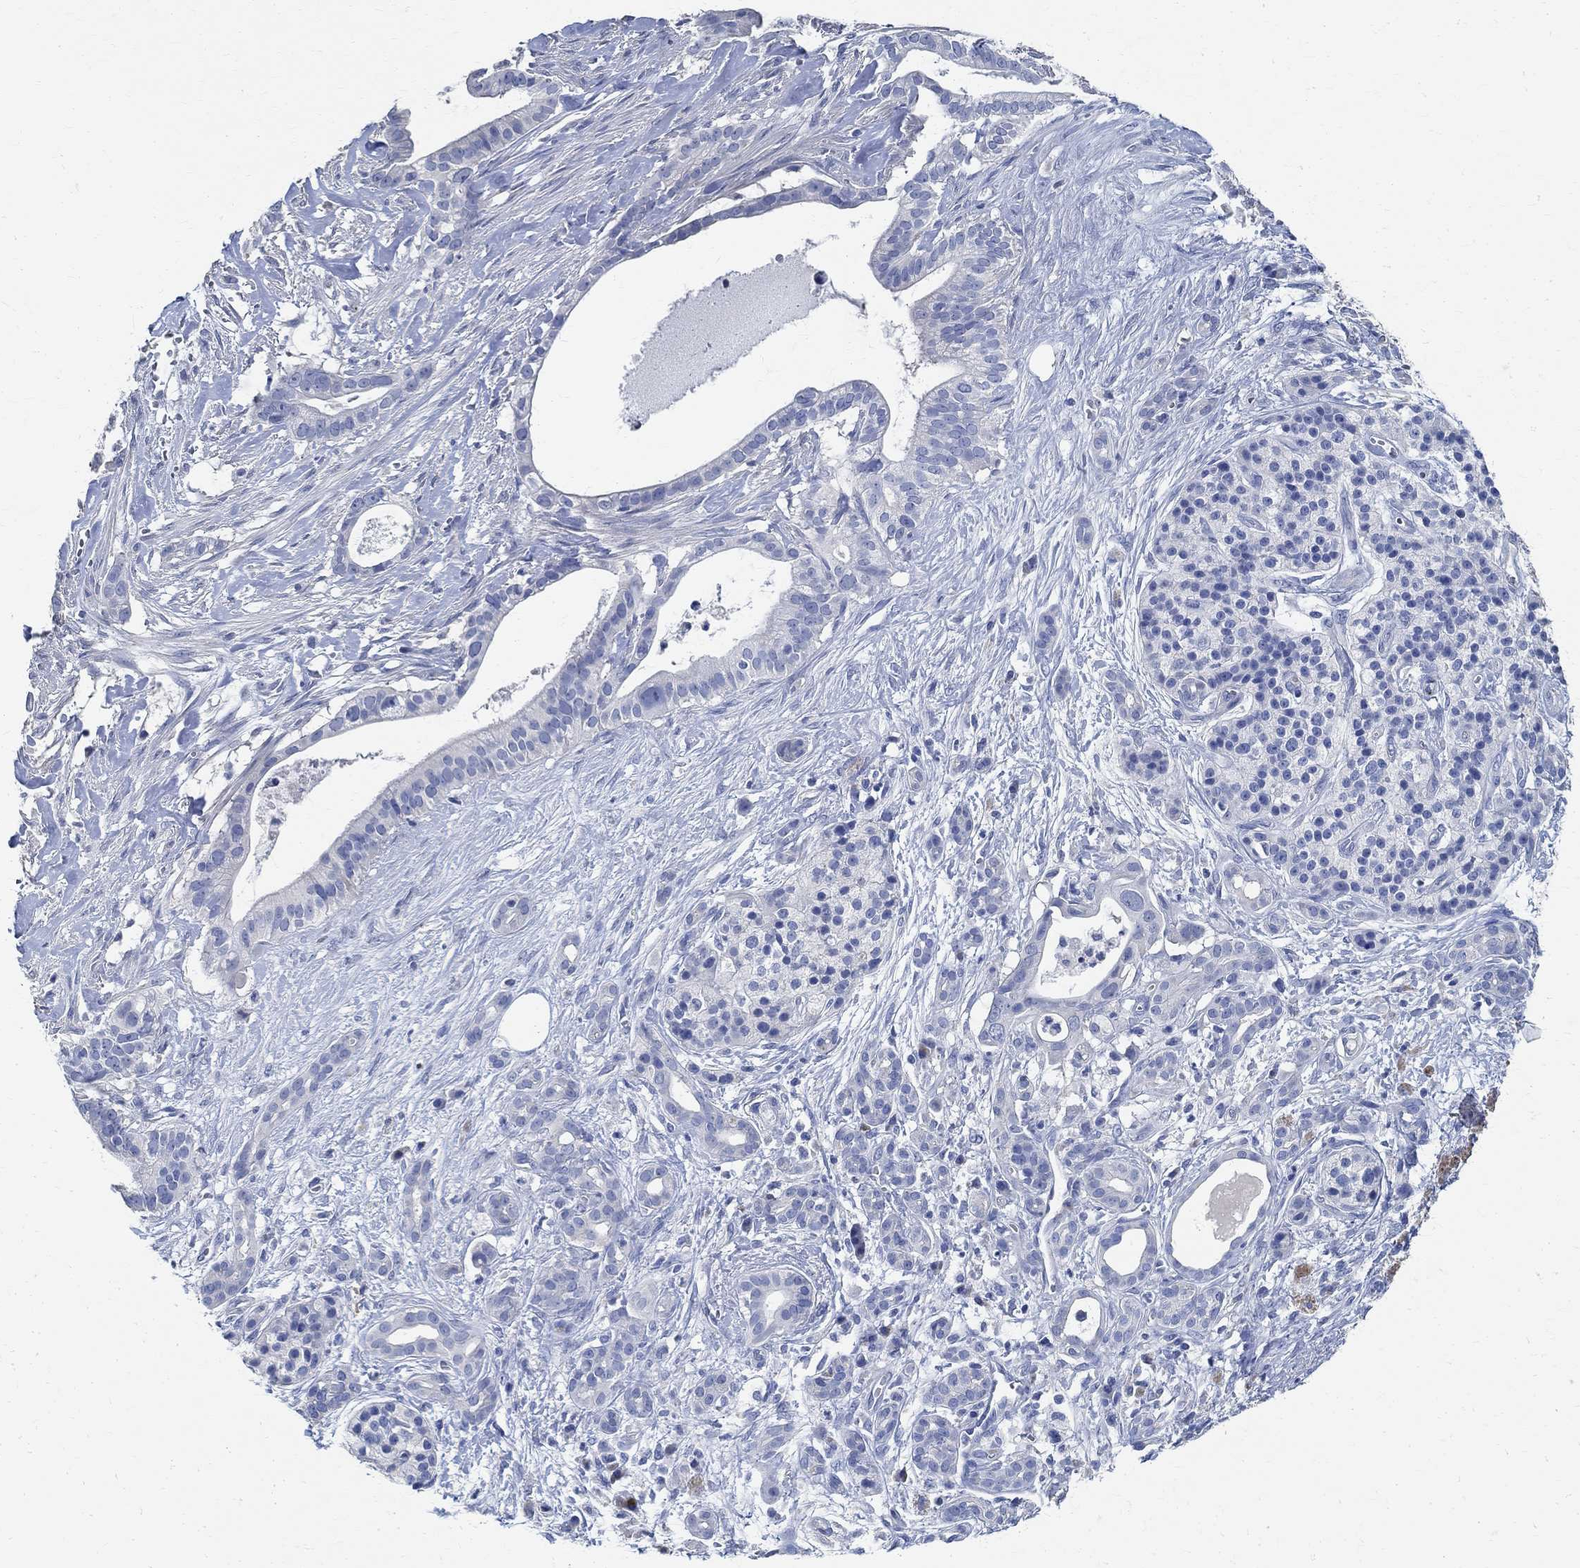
{"staining": {"intensity": "negative", "quantity": "none", "location": "none"}, "tissue": "pancreatic cancer", "cell_type": "Tumor cells", "image_type": "cancer", "snomed": [{"axis": "morphology", "description": "Adenocarcinoma, NOS"}, {"axis": "topography", "description": "Pancreas"}], "caption": "Immunohistochemistry (IHC) image of neoplastic tissue: human pancreatic adenocarcinoma stained with DAB reveals no significant protein positivity in tumor cells.", "gene": "PRX", "patient": {"sex": "male", "age": 61}}